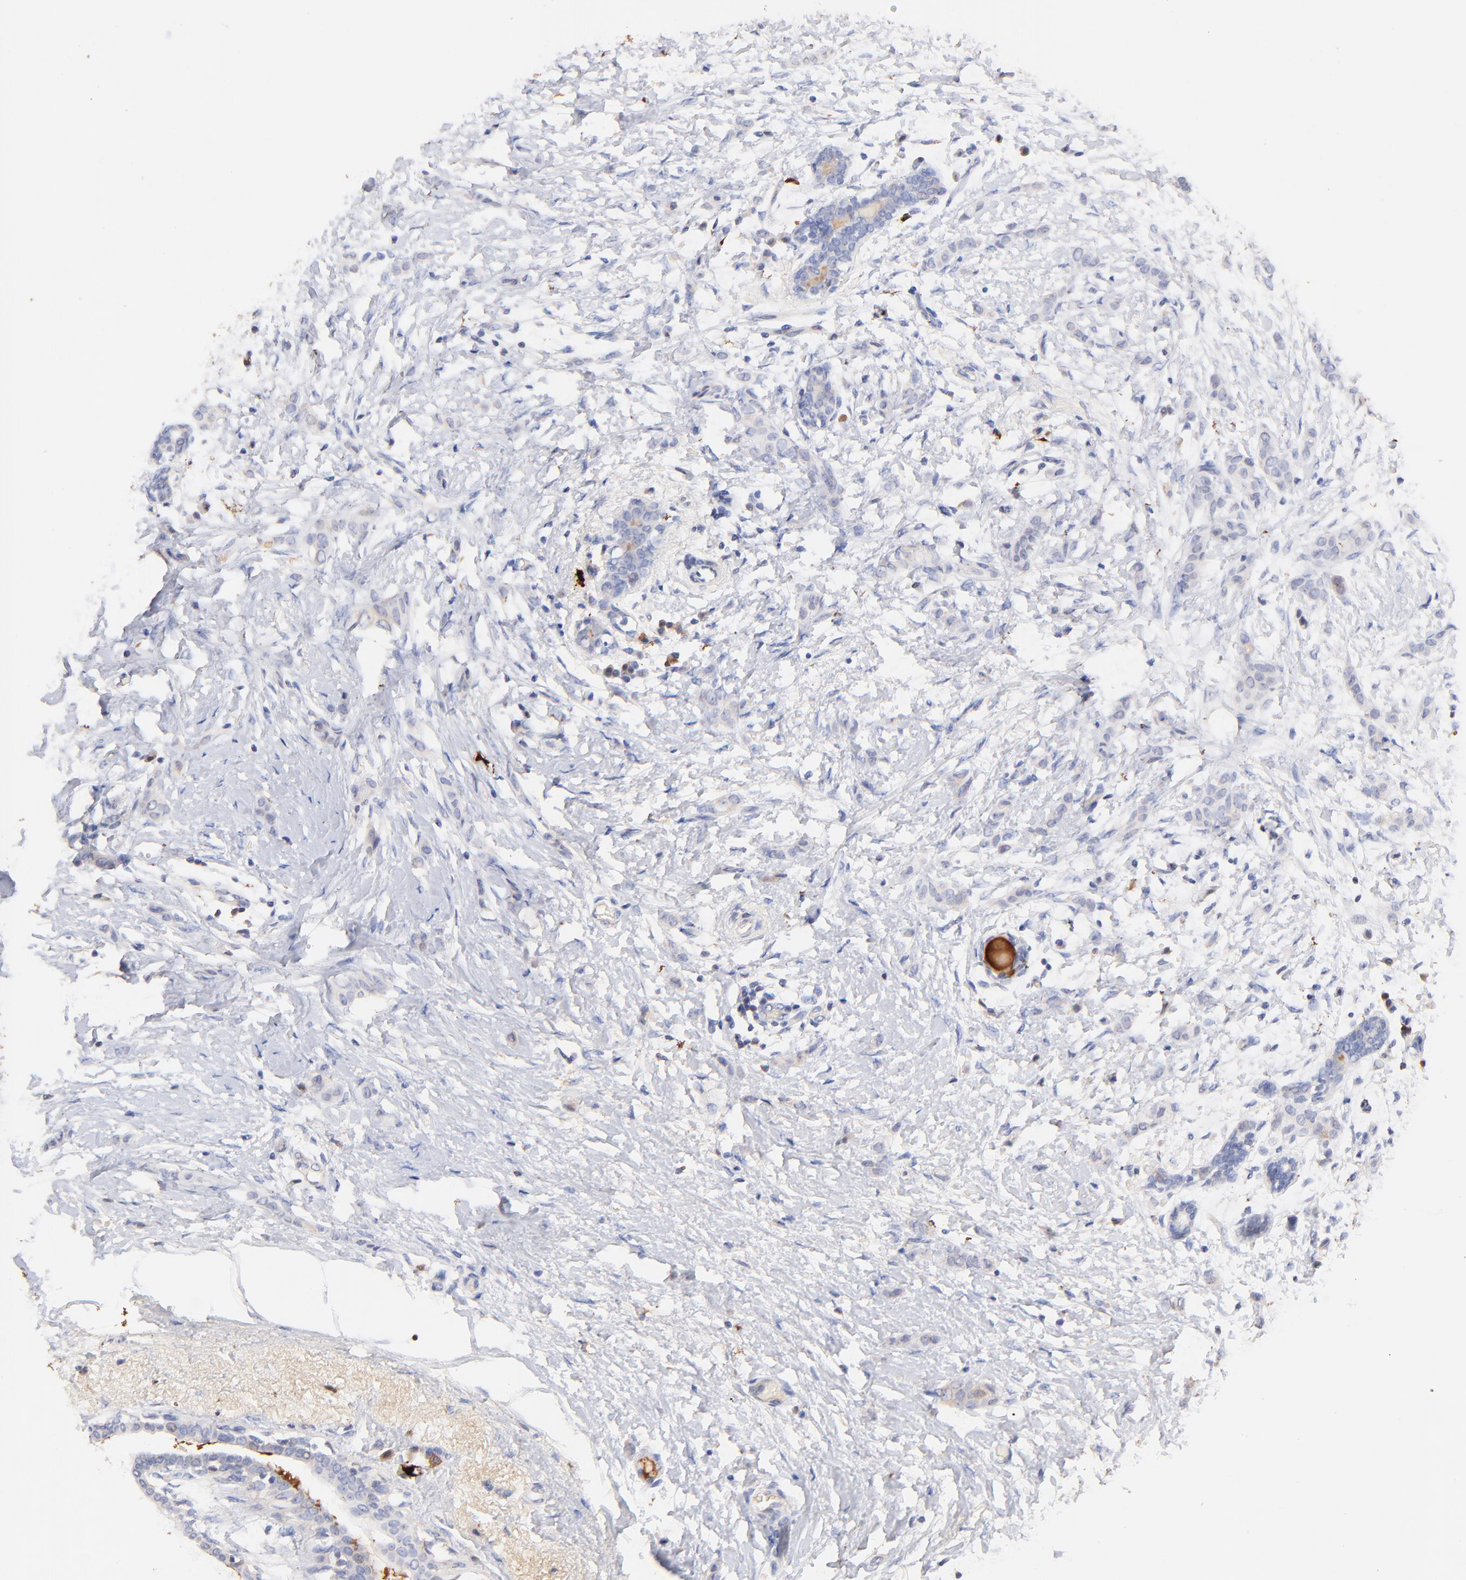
{"staining": {"intensity": "weak", "quantity": "<25%", "location": "cytoplasmic/membranous"}, "tissue": "breast cancer", "cell_type": "Tumor cells", "image_type": "cancer", "snomed": [{"axis": "morphology", "description": "Lobular carcinoma"}, {"axis": "topography", "description": "Breast"}], "caption": "Immunohistochemical staining of human breast cancer (lobular carcinoma) reveals no significant positivity in tumor cells.", "gene": "IGLV7-43", "patient": {"sex": "female", "age": 55}}